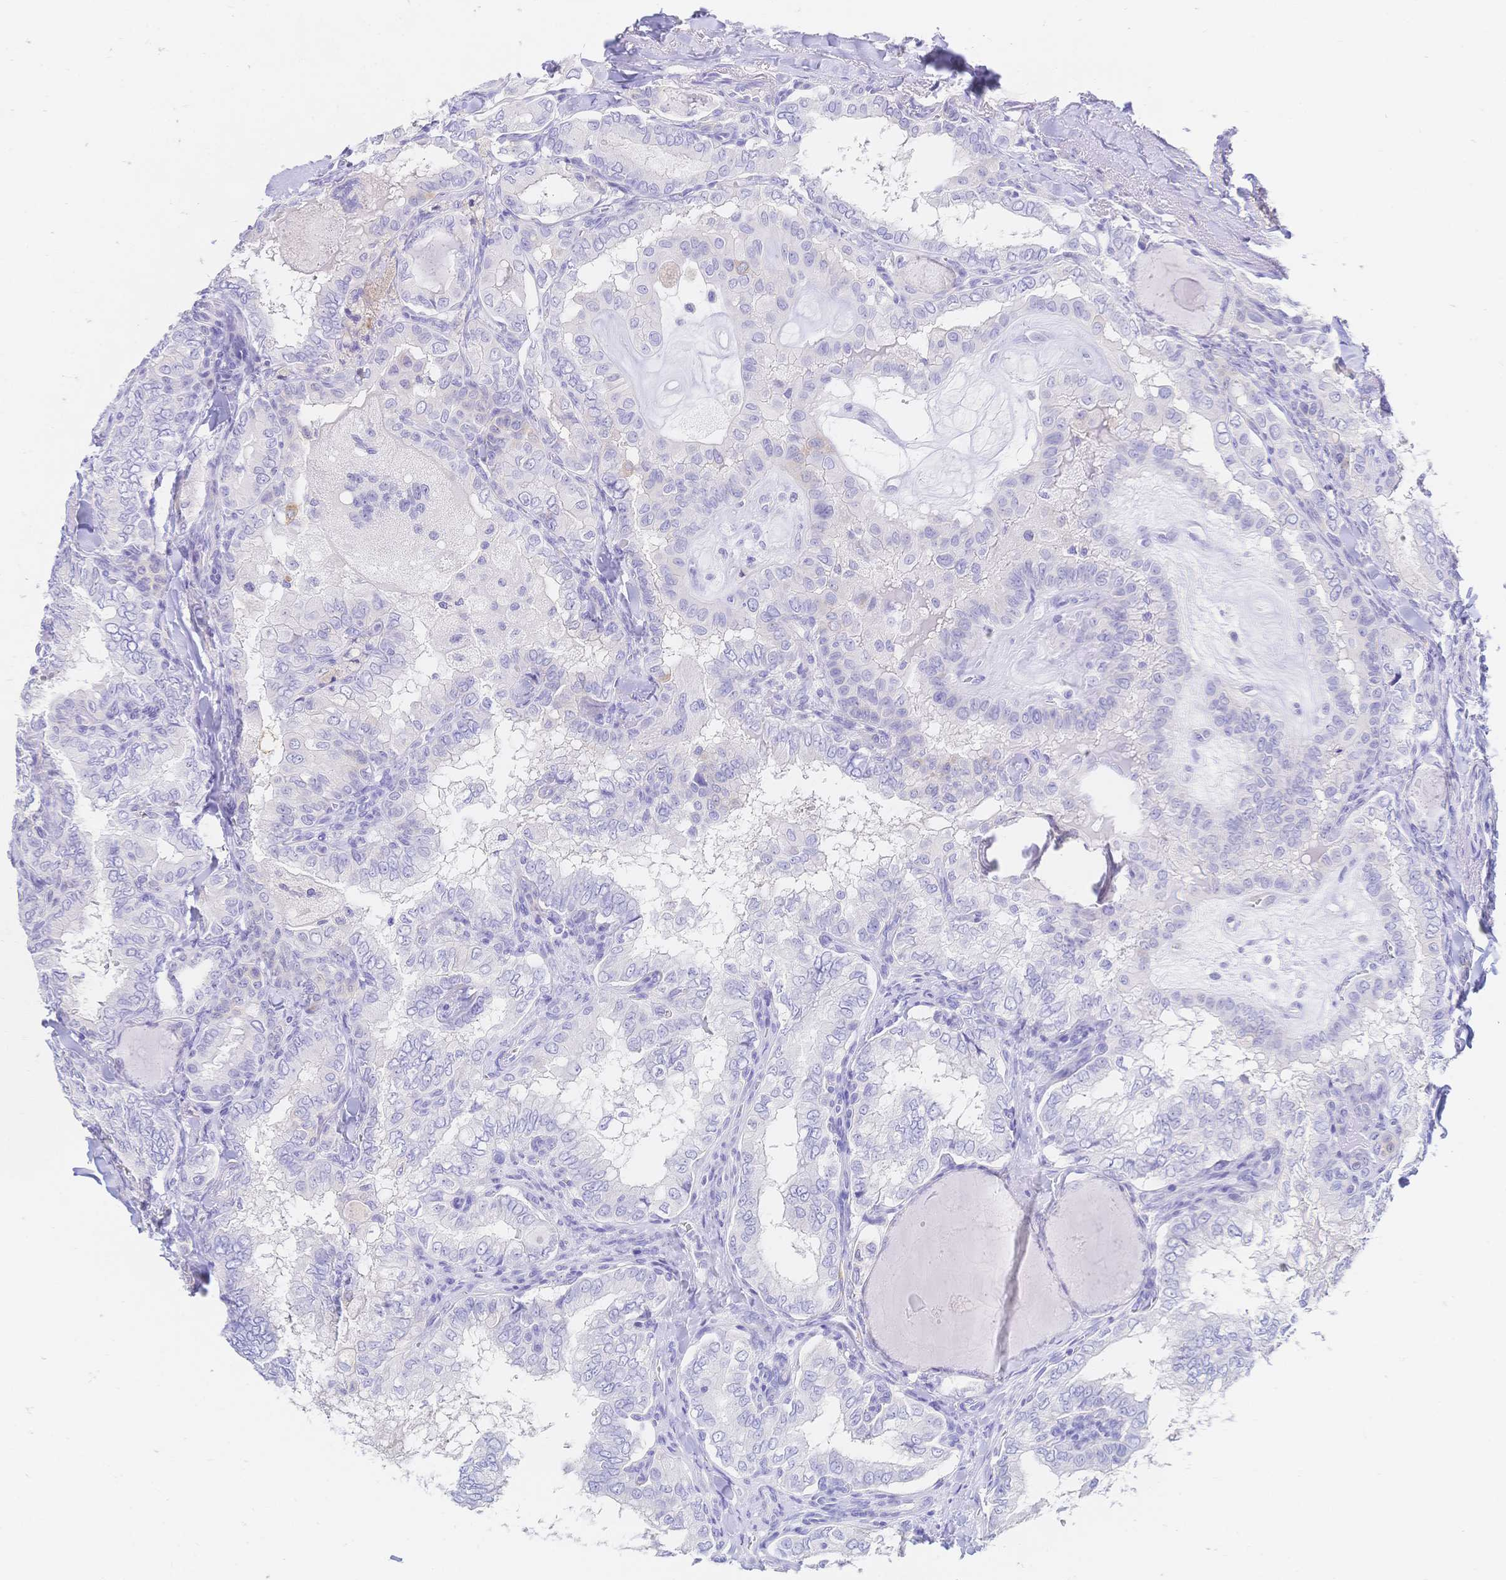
{"staining": {"intensity": "negative", "quantity": "none", "location": "none"}, "tissue": "thyroid cancer", "cell_type": "Tumor cells", "image_type": "cancer", "snomed": [{"axis": "morphology", "description": "Papillary adenocarcinoma, NOS"}, {"axis": "topography", "description": "Thyroid gland"}], "caption": "Tumor cells are negative for brown protein staining in thyroid cancer.", "gene": "RRM1", "patient": {"sex": "female", "age": 75}}